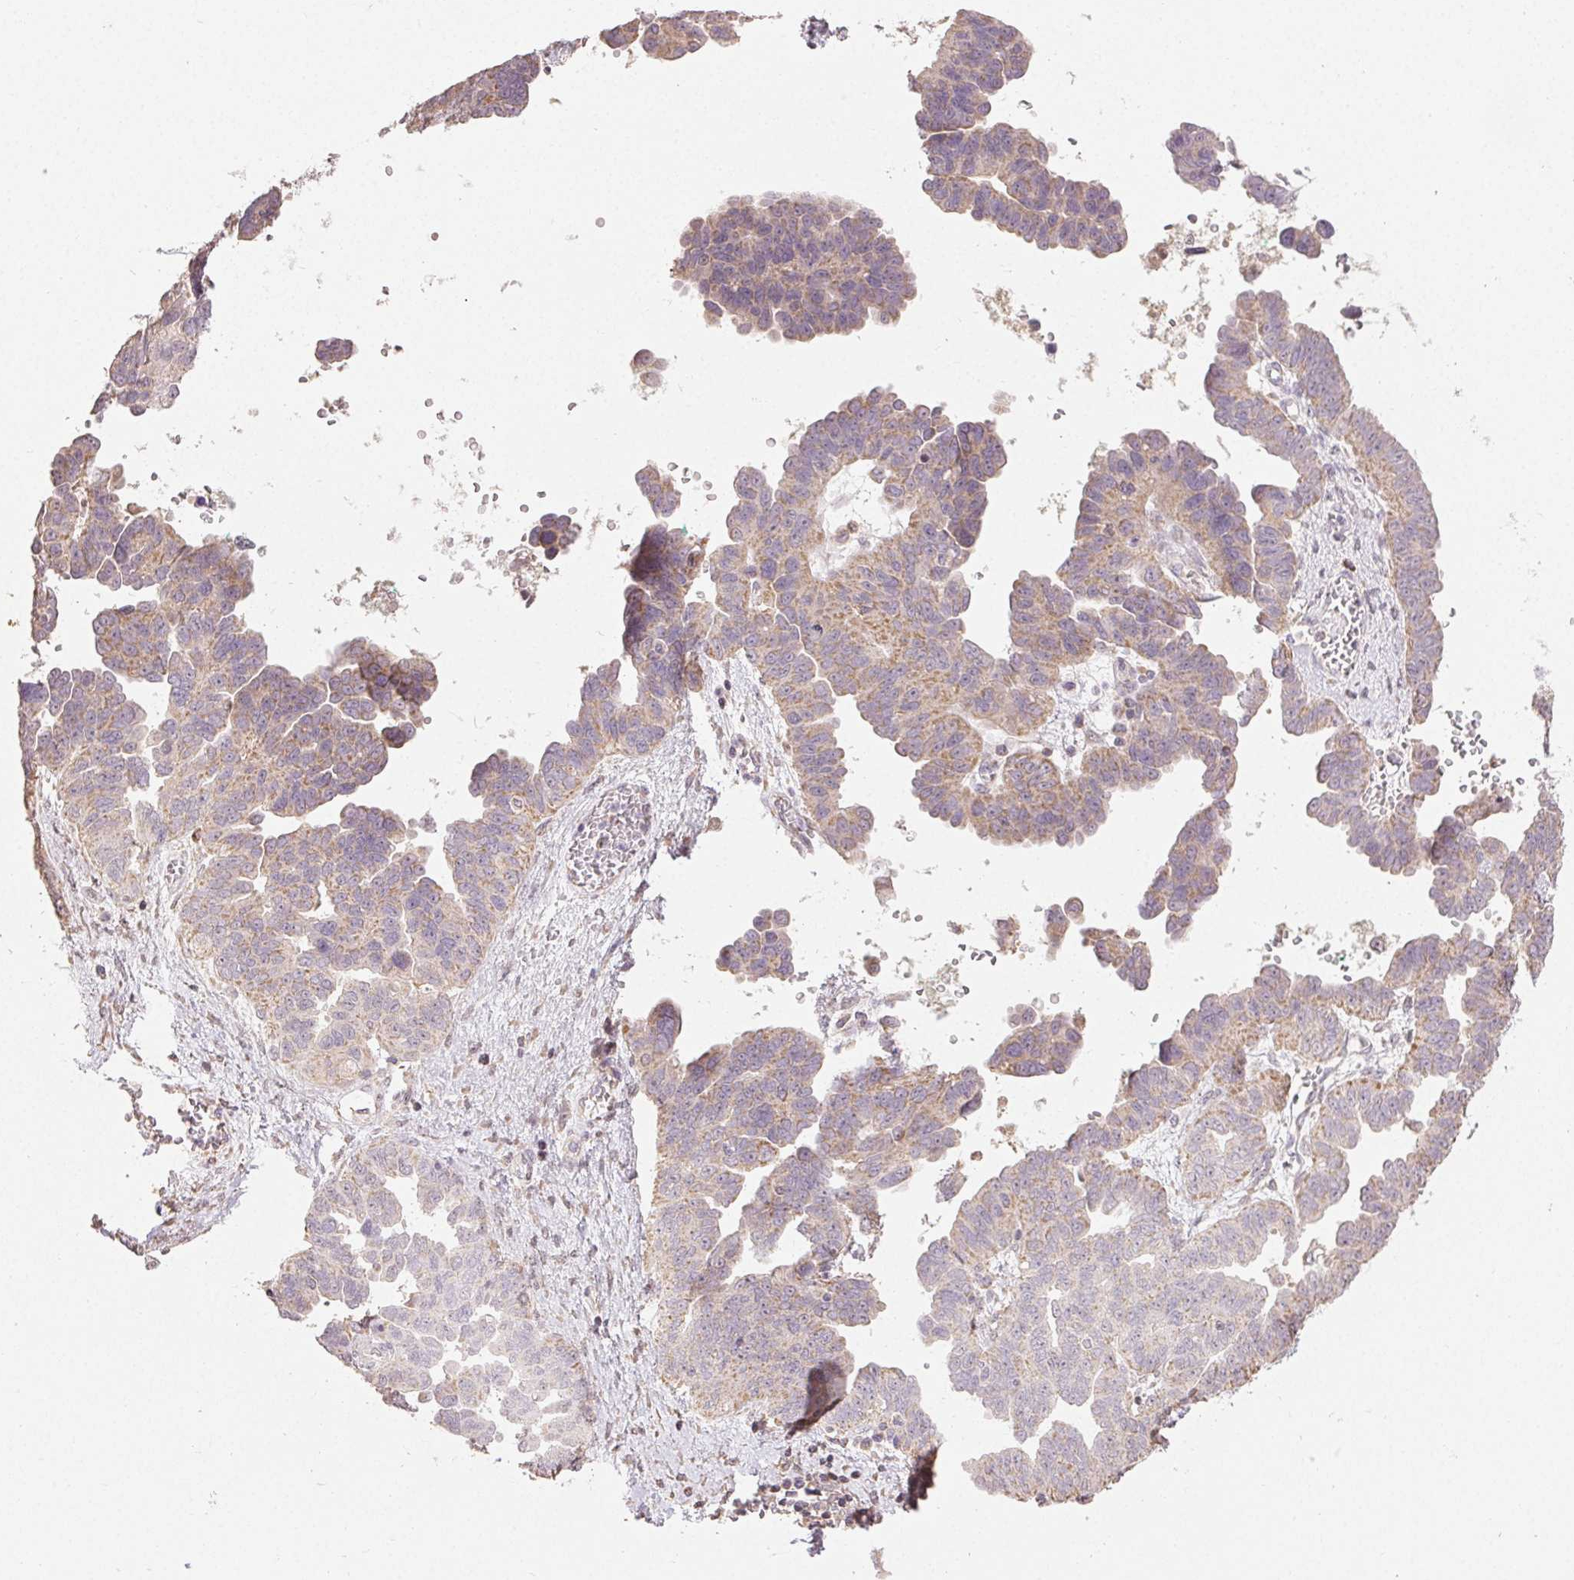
{"staining": {"intensity": "moderate", "quantity": "25%-75%", "location": "cytoplasmic/membranous"}, "tissue": "ovarian cancer", "cell_type": "Tumor cells", "image_type": "cancer", "snomed": [{"axis": "morphology", "description": "Cystadenocarcinoma, serous, NOS"}, {"axis": "topography", "description": "Ovary"}], "caption": "There is medium levels of moderate cytoplasmic/membranous positivity in tumor cells of ovarian serous cystadenocarcinoma, as demonstrated by immunohistochemical staining (brown color).", "gene": "CLASP1", "patient": {"sex": "female", "age": 64}}